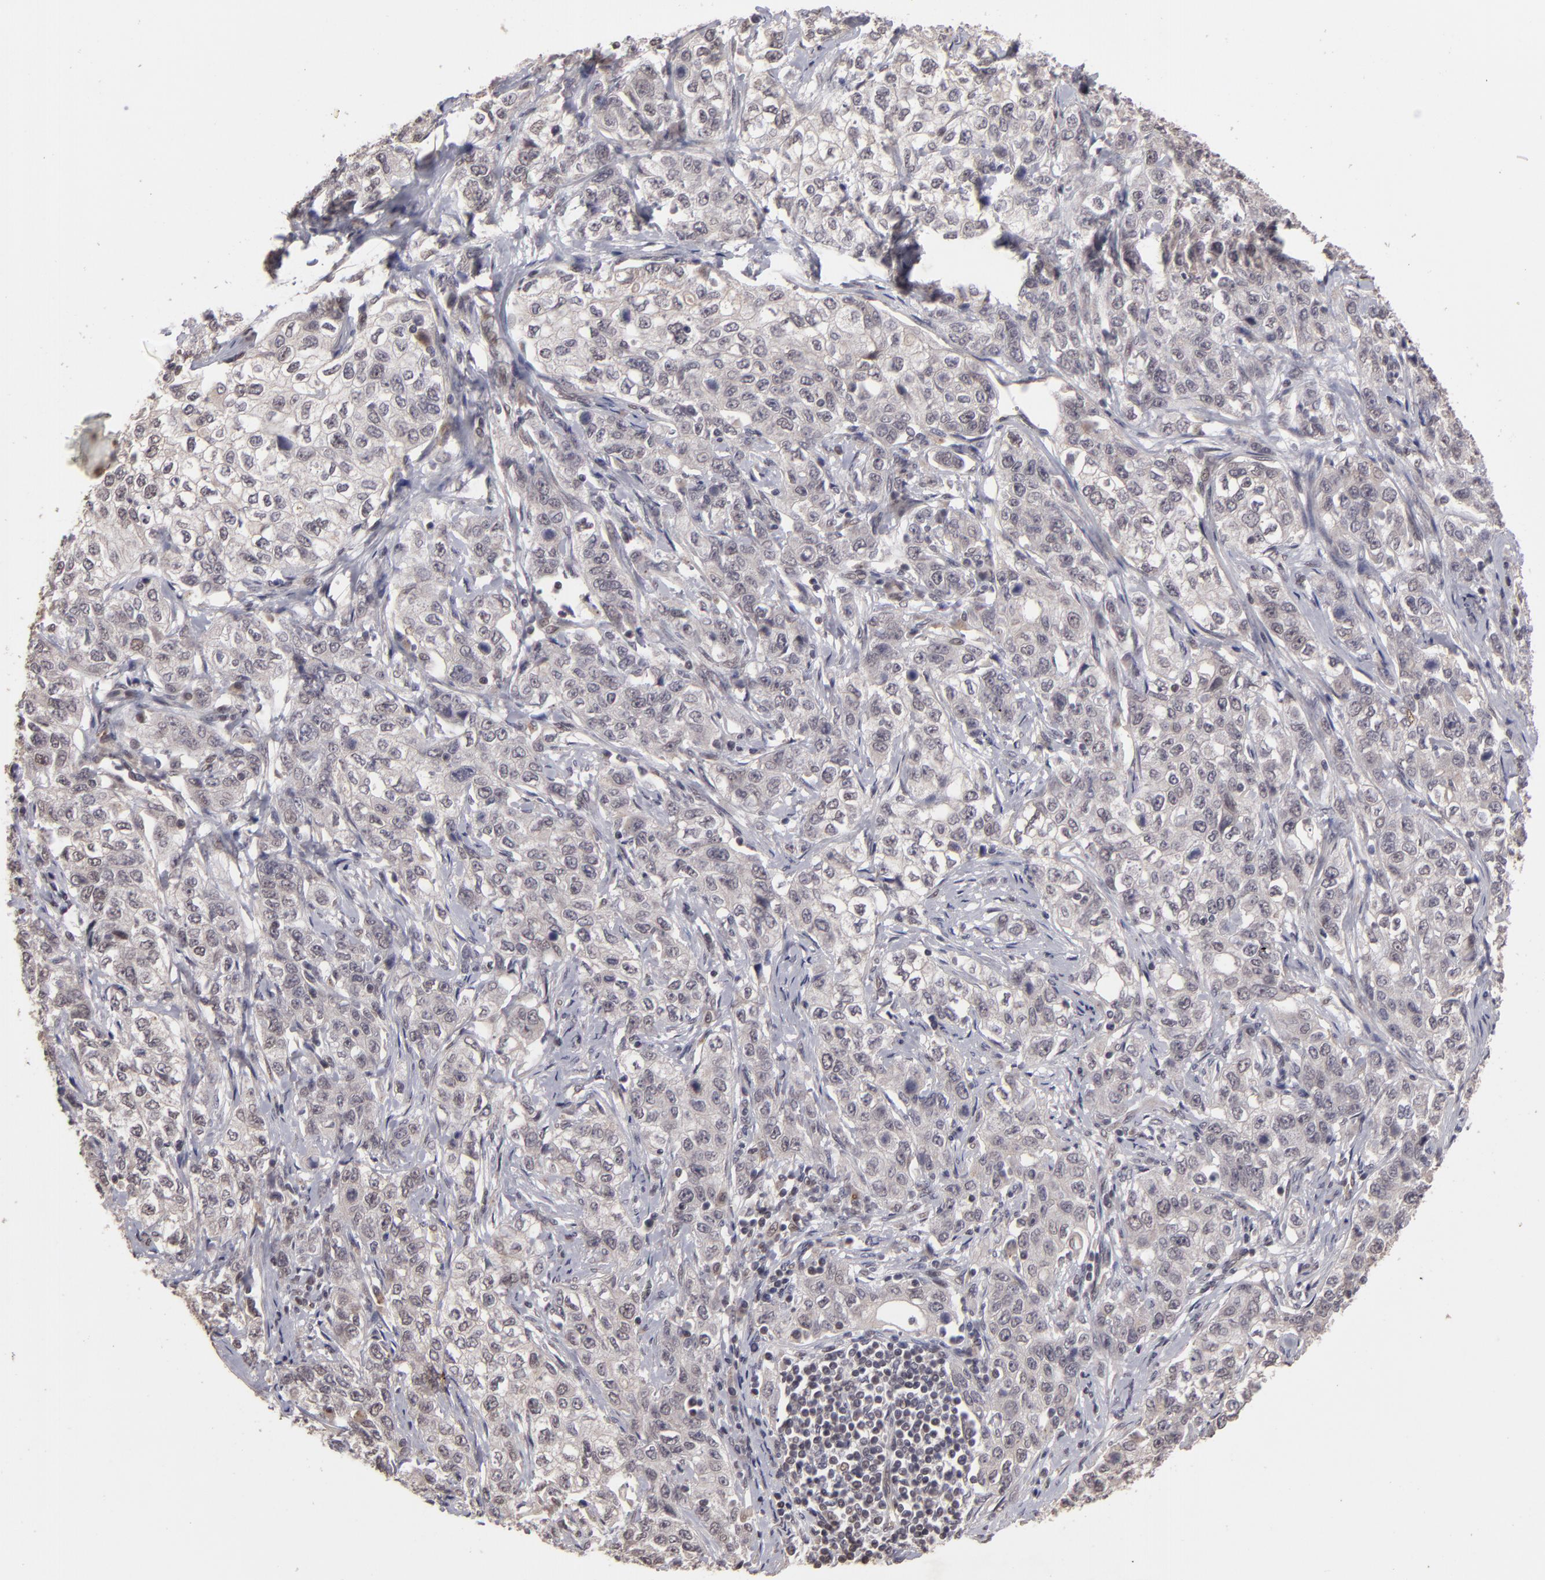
{"staining": {"intensity": "negative", "quantity": "none", "location": "none"}, "tissue": "stomach cancer", "cell_type": "Tumor cells", "image_type": "cancer", "snomed": [{"axis": "morphology", "description": "Adenocarcinoma, NOS"}, {"axis": "topography", "description": "Stomach"}], "caption": "This histopathology image is of adenocarcinoma (stomach) stained with immunohistochemistry (IHC) to label a protein in brown with the nuclei are counter-stained blue. There is no staining in tumor cells.", "gene": "DFFA", "patient": {"sex": "male", "age": 48}}